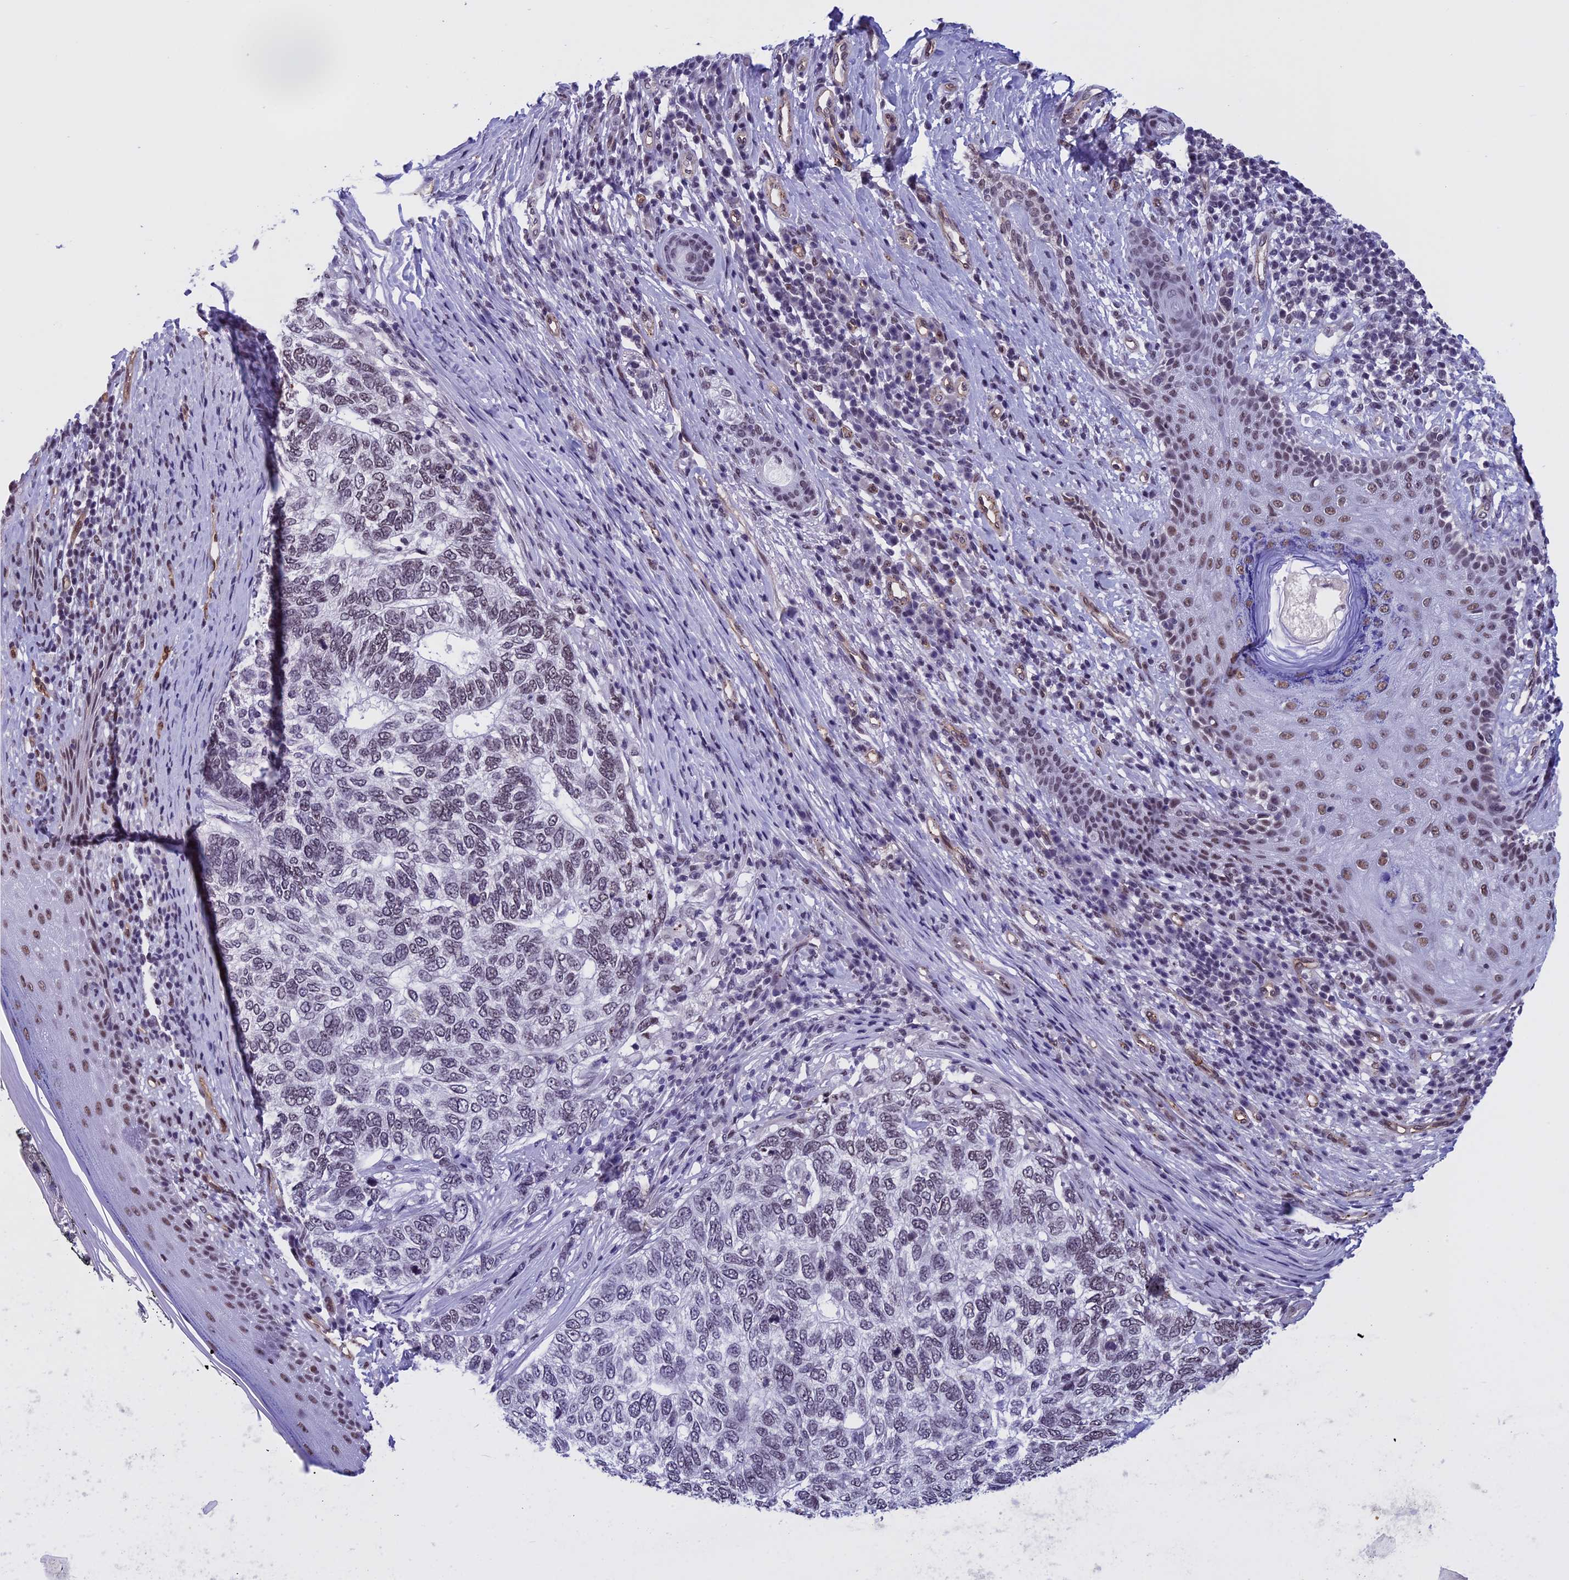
{"staining": {"intensity": "weak", "quantity": "25%-75%", "location": "nuclear"}, "tissue": "skin cancer", "cell_type": "Tumor cells", "image_type": "cancer", "snomed": [{"axis": "morphology", "description": "Basal cell carcinoma"}, {"axis": "topography", "description": "Skin"}], "caption": "An immunohistochemistry (IHC) image of neoplastic tissue is shown. Protein staining in brown labels weak nuclear positivity in skin cancer within tumor cells.", "gene": "NIPBL", "patient": {"sex": "female", "age": 65}}